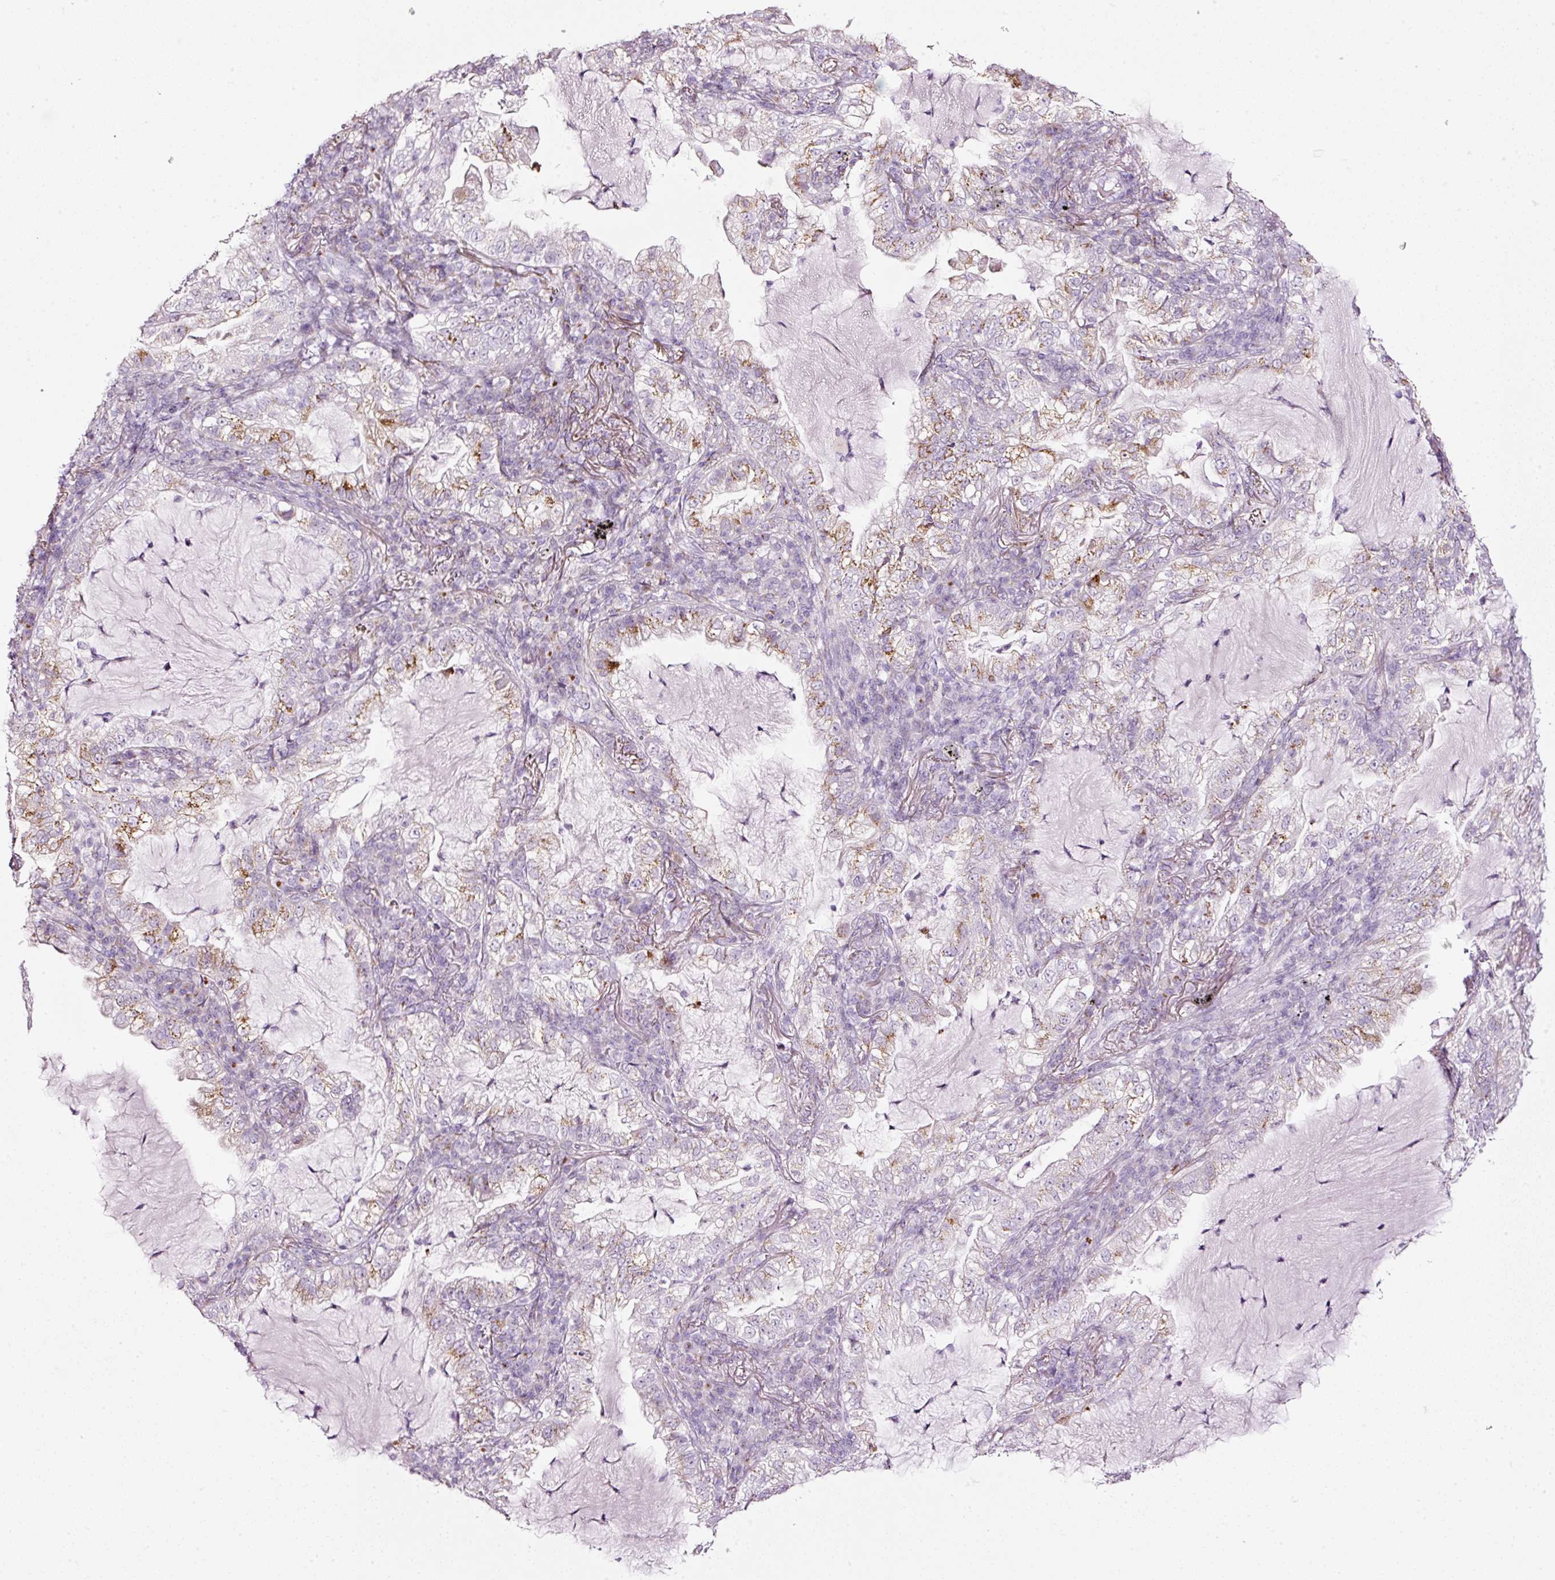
{"staining": {"intensity": "moderate", "quantity": "25%-75%", "location": "cytoplasmic/membranous"}, "tissue": "lung cancer", "cell_type": "Tumor cells", "image_type": "cancer", "snomed": [{"axis": "morphology", "description": "Adenocarcinoma, NOS"}, {"axis": "topography", "description": "Lung"}], "caption": "A brown stain shows moderate cytoplasmic/membranous positivity of a protein in adenocarcinoma (lung) tumor cells. The protein is shown in brown color, while the nuclei are stained blue.", "gene": "SDF4", "patient": {"sex": "female", "age": 73}}